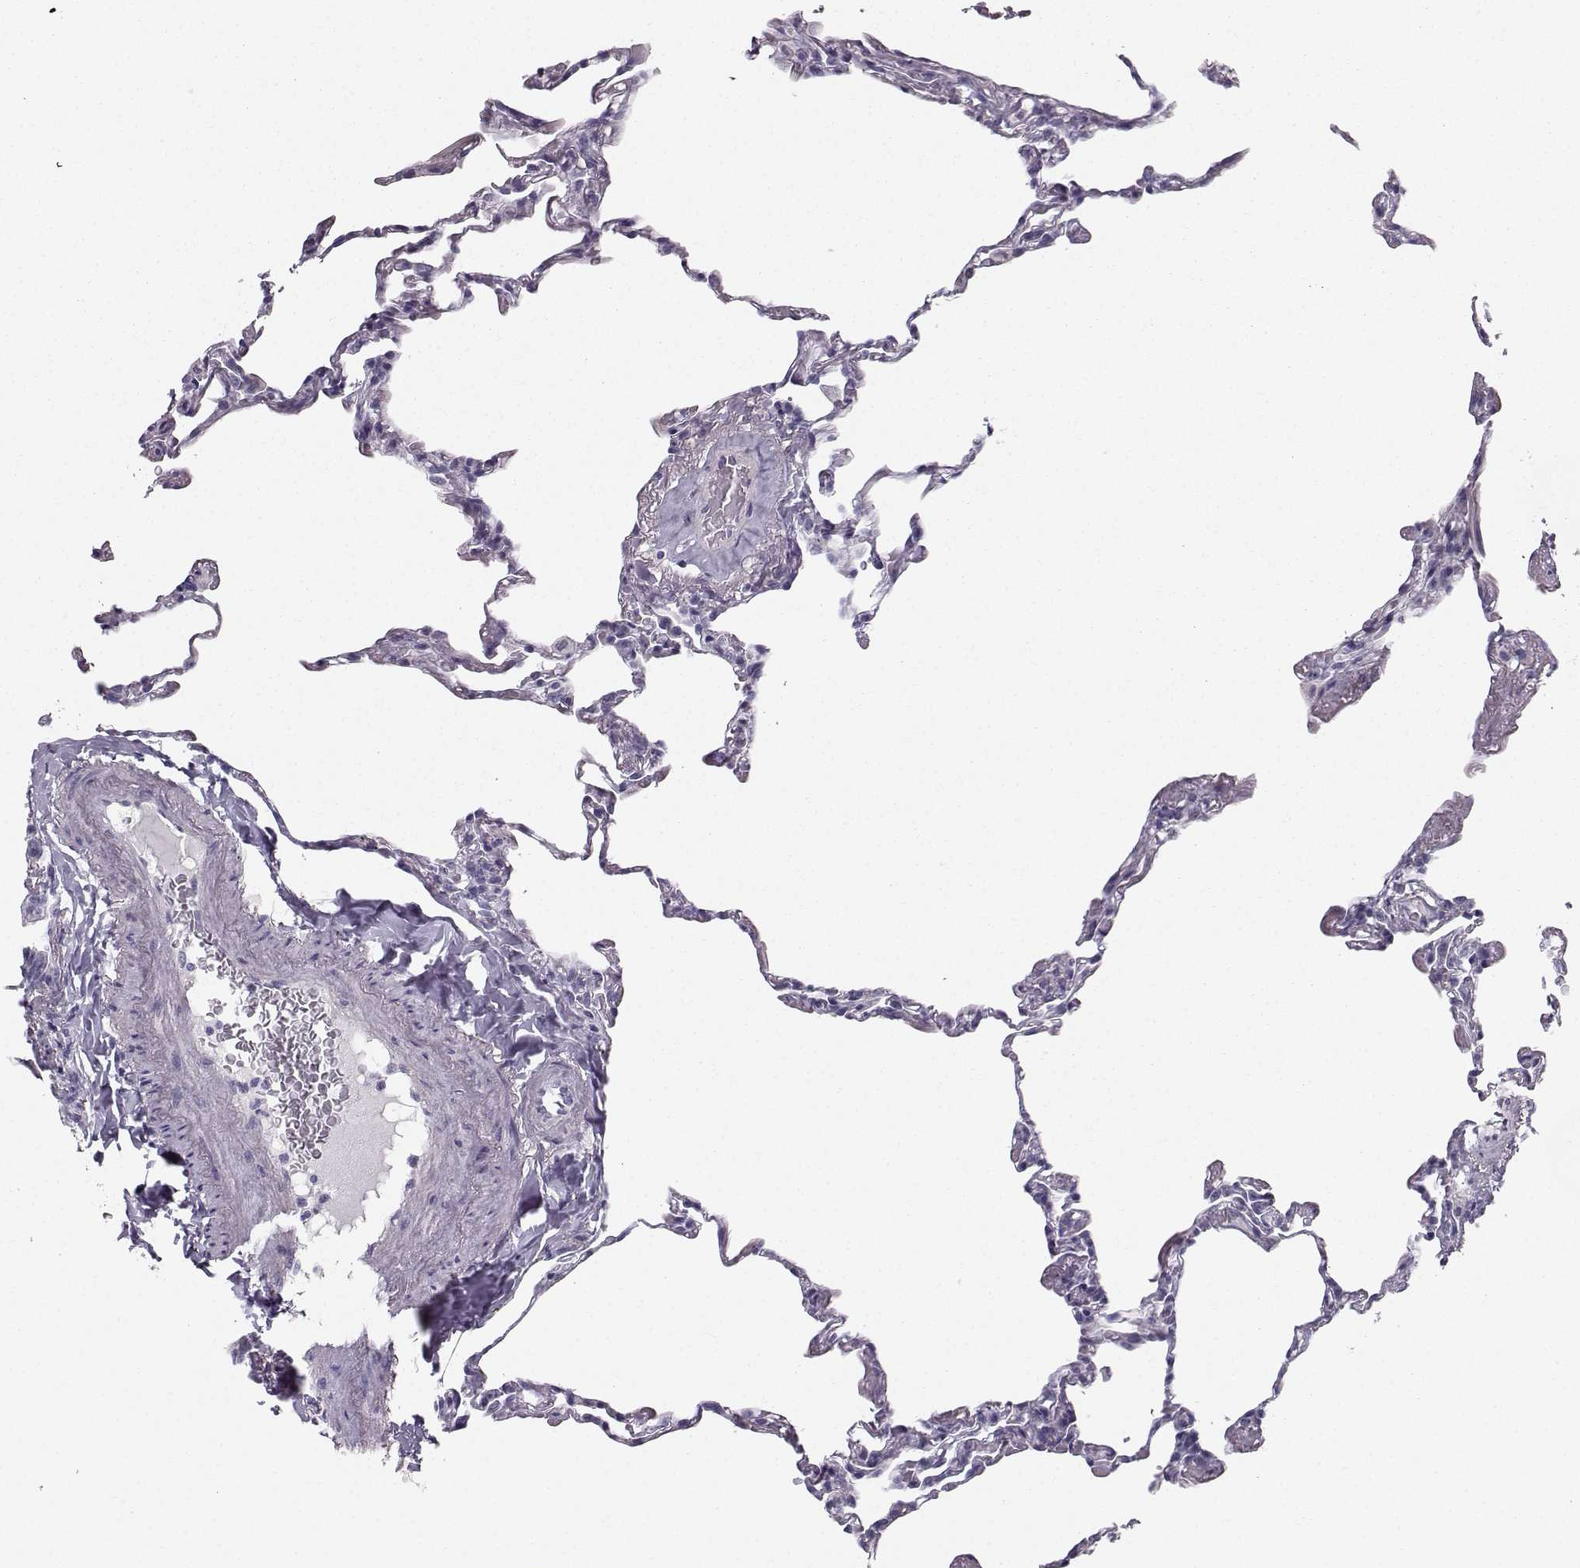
{"staining": {"intensity": "negative", "quantity": "none", "location": "none"}, "tissue": "lung", "cell_type": "Alveolar cells", "image_type": "normal", "snomed": [{"axis": "morphology", "description": "Normal tissue, NOS"}, {"axis": "topography", "description": "Lung"}], "caption": "Histopathology image shows no significant protein positivity in alveolar cells of normal lung.", "gene": "CASR", "patient": {"sex": "female", "age": 57}}